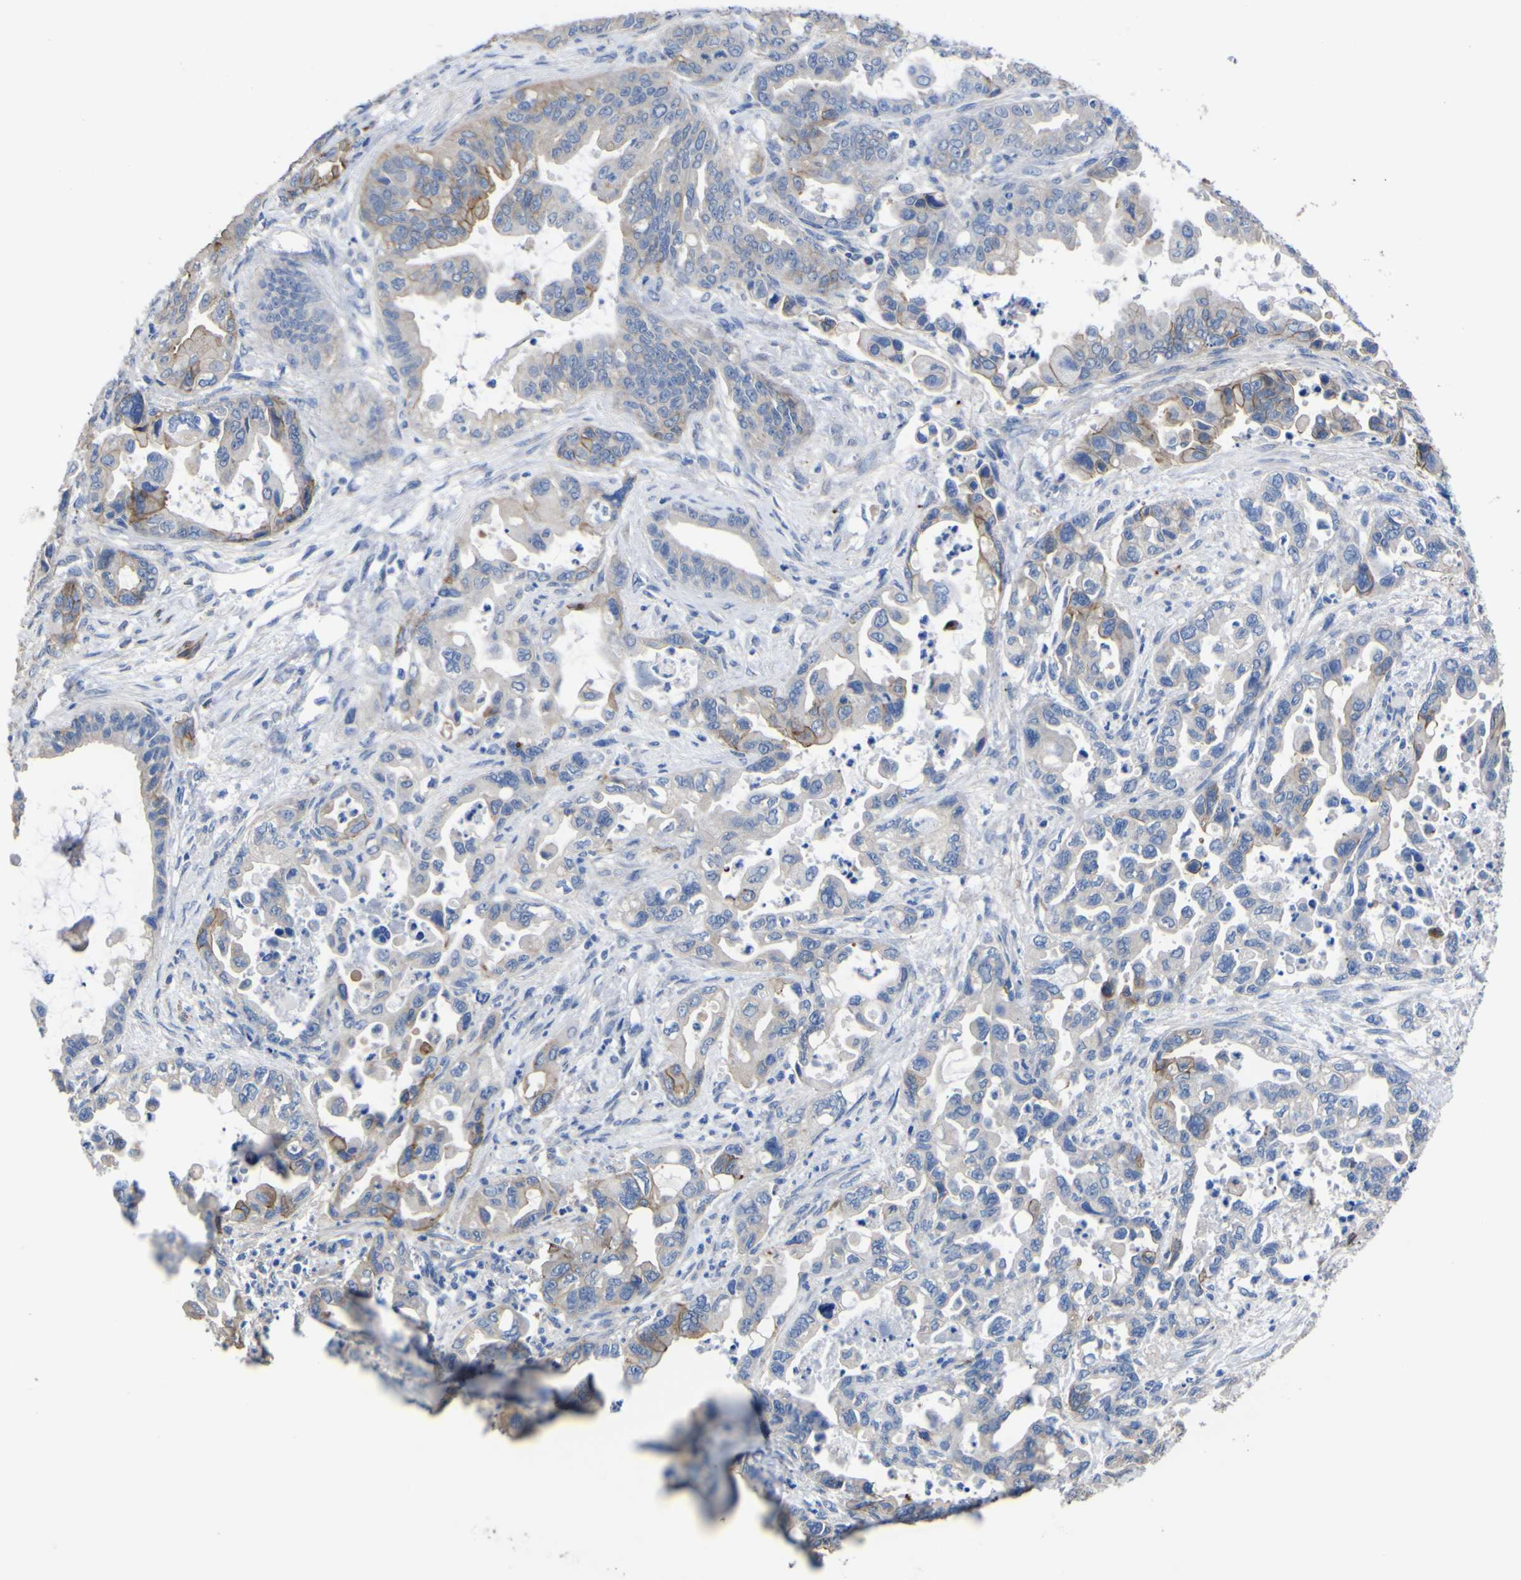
{"staining": {"intensity": "moderate", "quantity": "<25%", "location": "cytoplasmic/membranous"}, "tissue": "pancreatic cancer", "cell_type": "Tumor cells", "image_type": "cancer", "snomed": [{"axis": "morphology", "description": "Adenocarcinoma, NOS"}, {"axis": "topography", "description": "Pancreas"}], "caption": "Pancreatic cancer tissue displays moderate cytoplasmic/membranous positivity in approximately <25% of tumor cells The staining is performed using DAB (3,3'-diaminobenzidine) brown chromogen to label protein expression. The nuclei are counter-stained blue using hematoxylin.", "gene": "AGO4", "patient": {"sex": "male", "age": 70}}